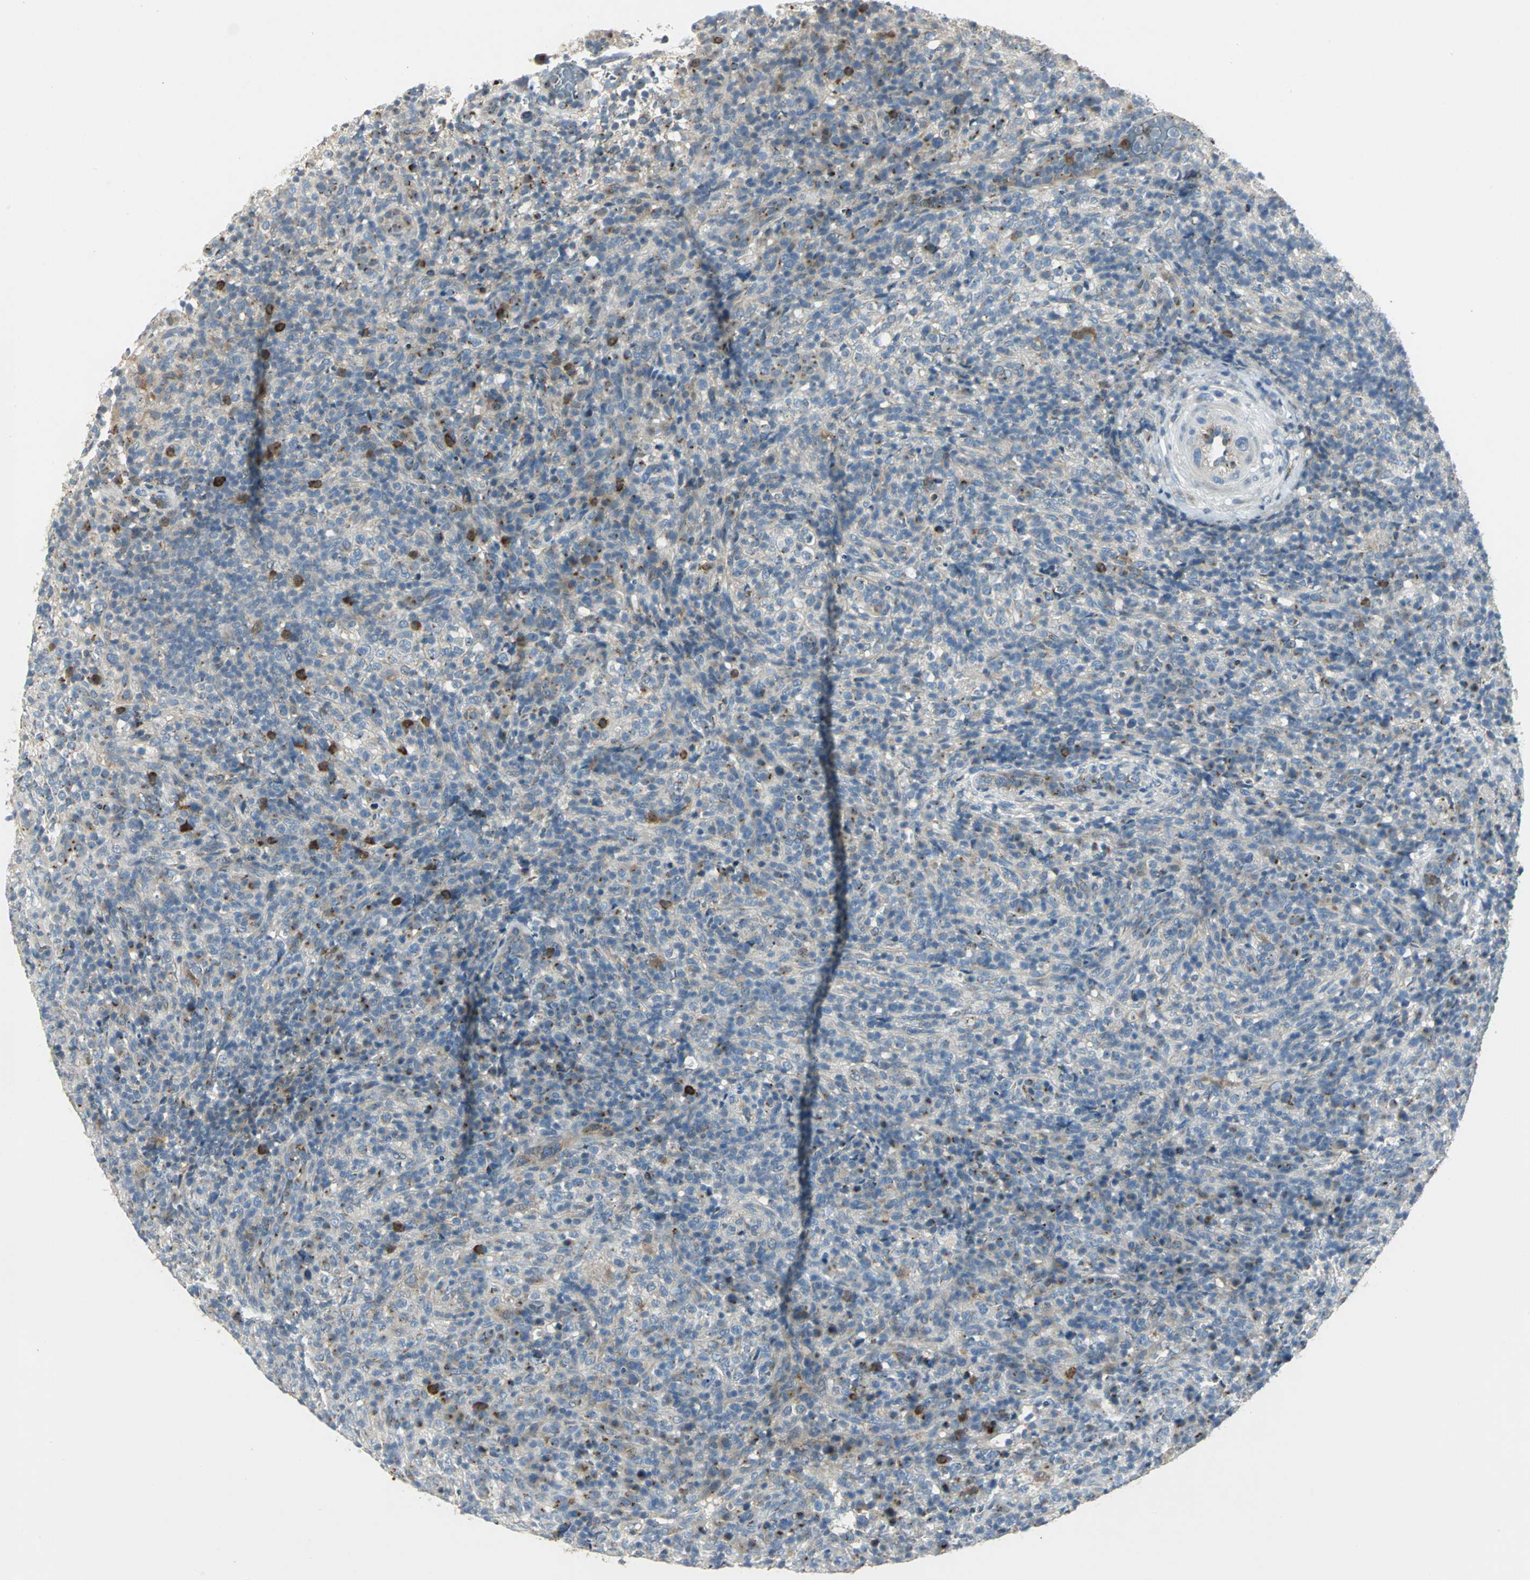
{"staining": {"intensity": "moderate", "quantity": "<25%", "location": "cytoplasmic/membranous"}, "tissue": "lymphoma", "cell_type": "Tumor cells", "image_type": "cancer", "snomed": [{"axis": "morphology", "description": "Malignant lymphoma, non-Hodgkin's type, High grade"}, {"axis": "topography", "description": "Lymph node"}], "caption": "Protein positivity by IHC demonstrates moderate cytoplasmic/membranous staining in about <25% of tumor cells in lymphoma.", "gene": "TM9SF2", "patient": {"sex": "female", "age": 76}}